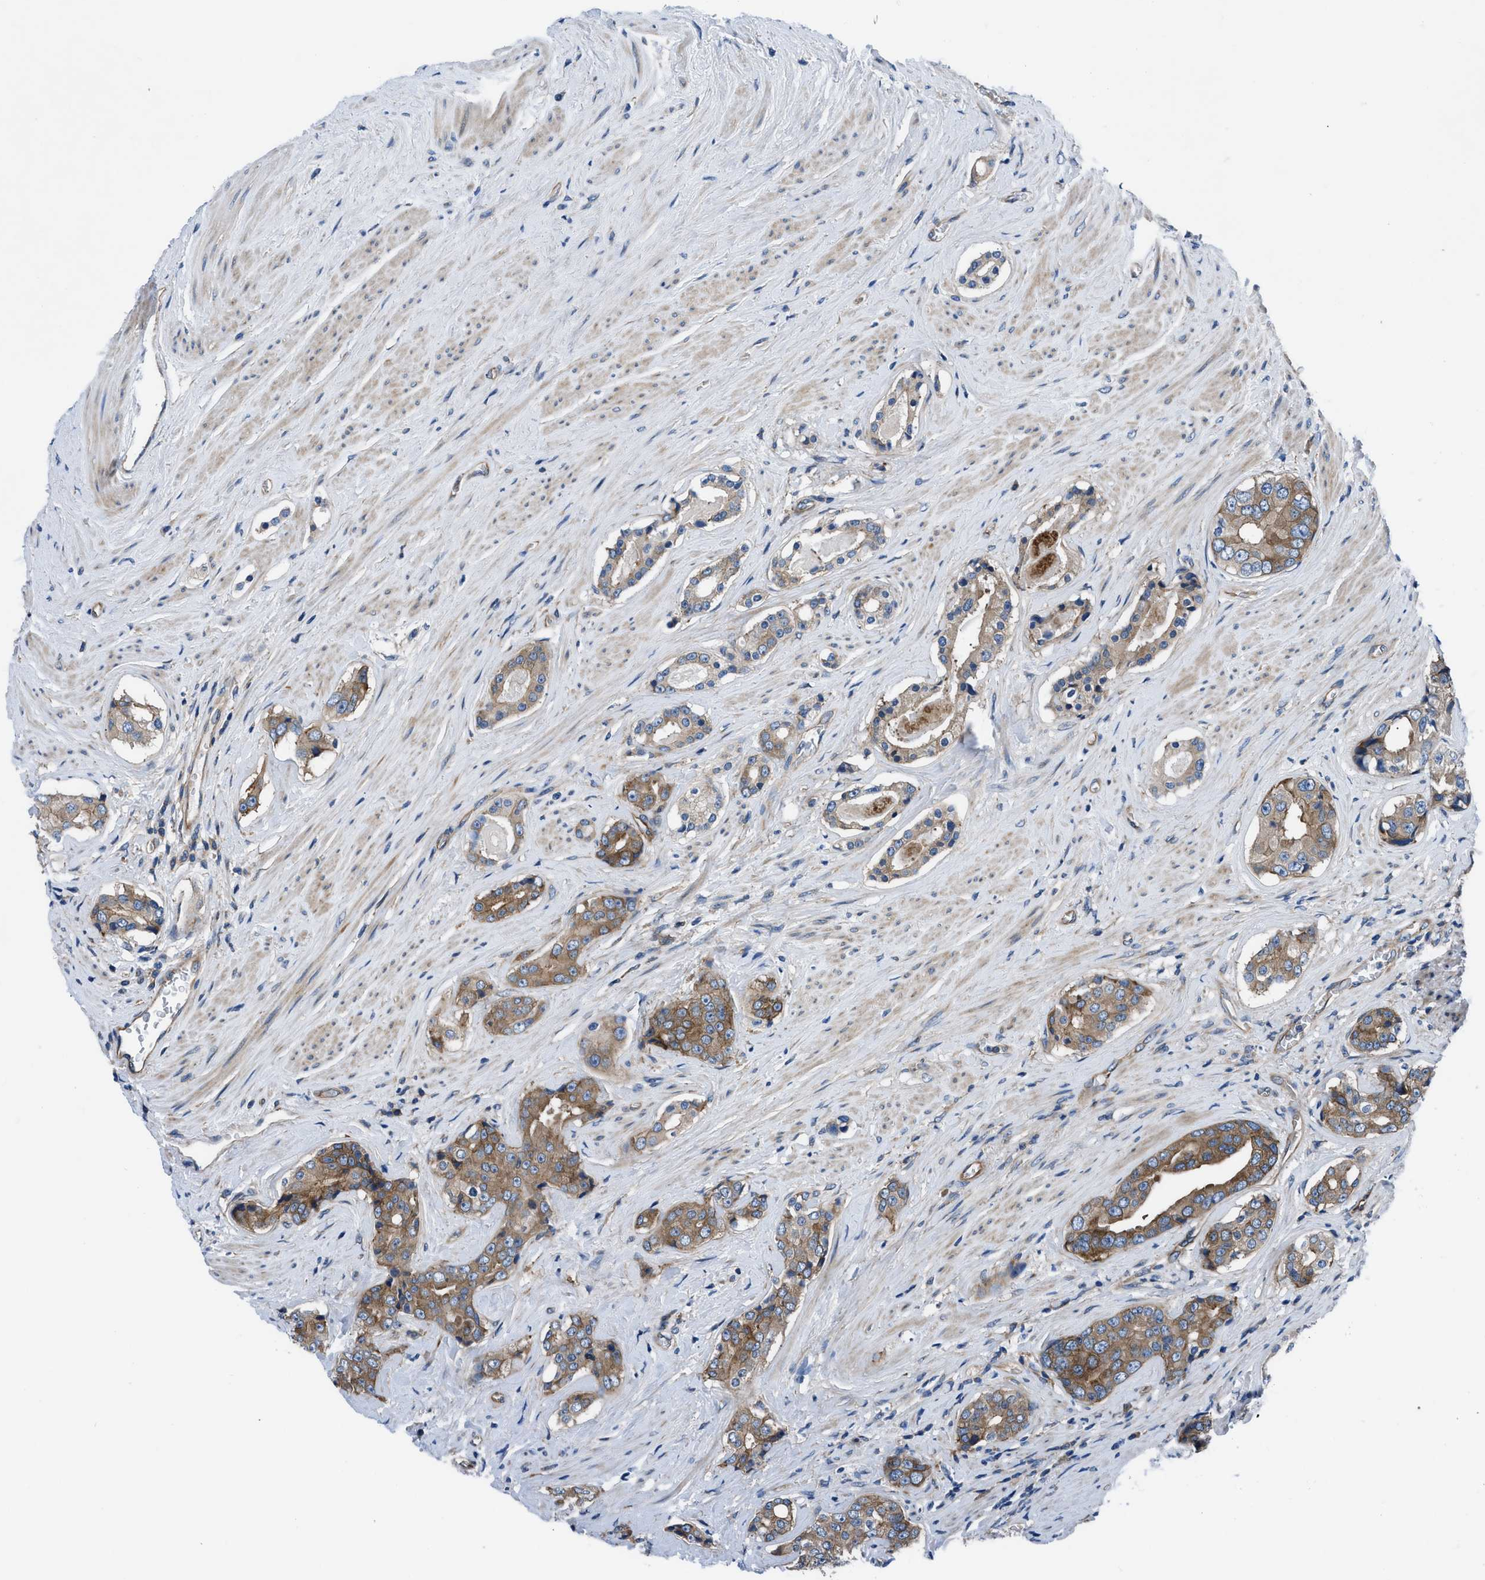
{"staining": {"intensity": "moderate", "quantity": ">75%", "location": "cytoplasmic/membranous"}, "tissue": "prostate cancer", "cell_type": "Tumor cells", "image_type": "cancer", "snomed": [{"axis": "morphology", "description": "Adenocarcinoma, High grade"}, {"axis": "topography", "description": "Prostate"}], "caption": "The histopathology image exhibits immunohistochemical staining of prostate high-grade adenocarcinoma. There is moderate cytoplasmic/membranous expression is seen in approximately >75% of tumor cells.", "gene": "TRIP4", "patient": {"sex": "male", "age": 71}}